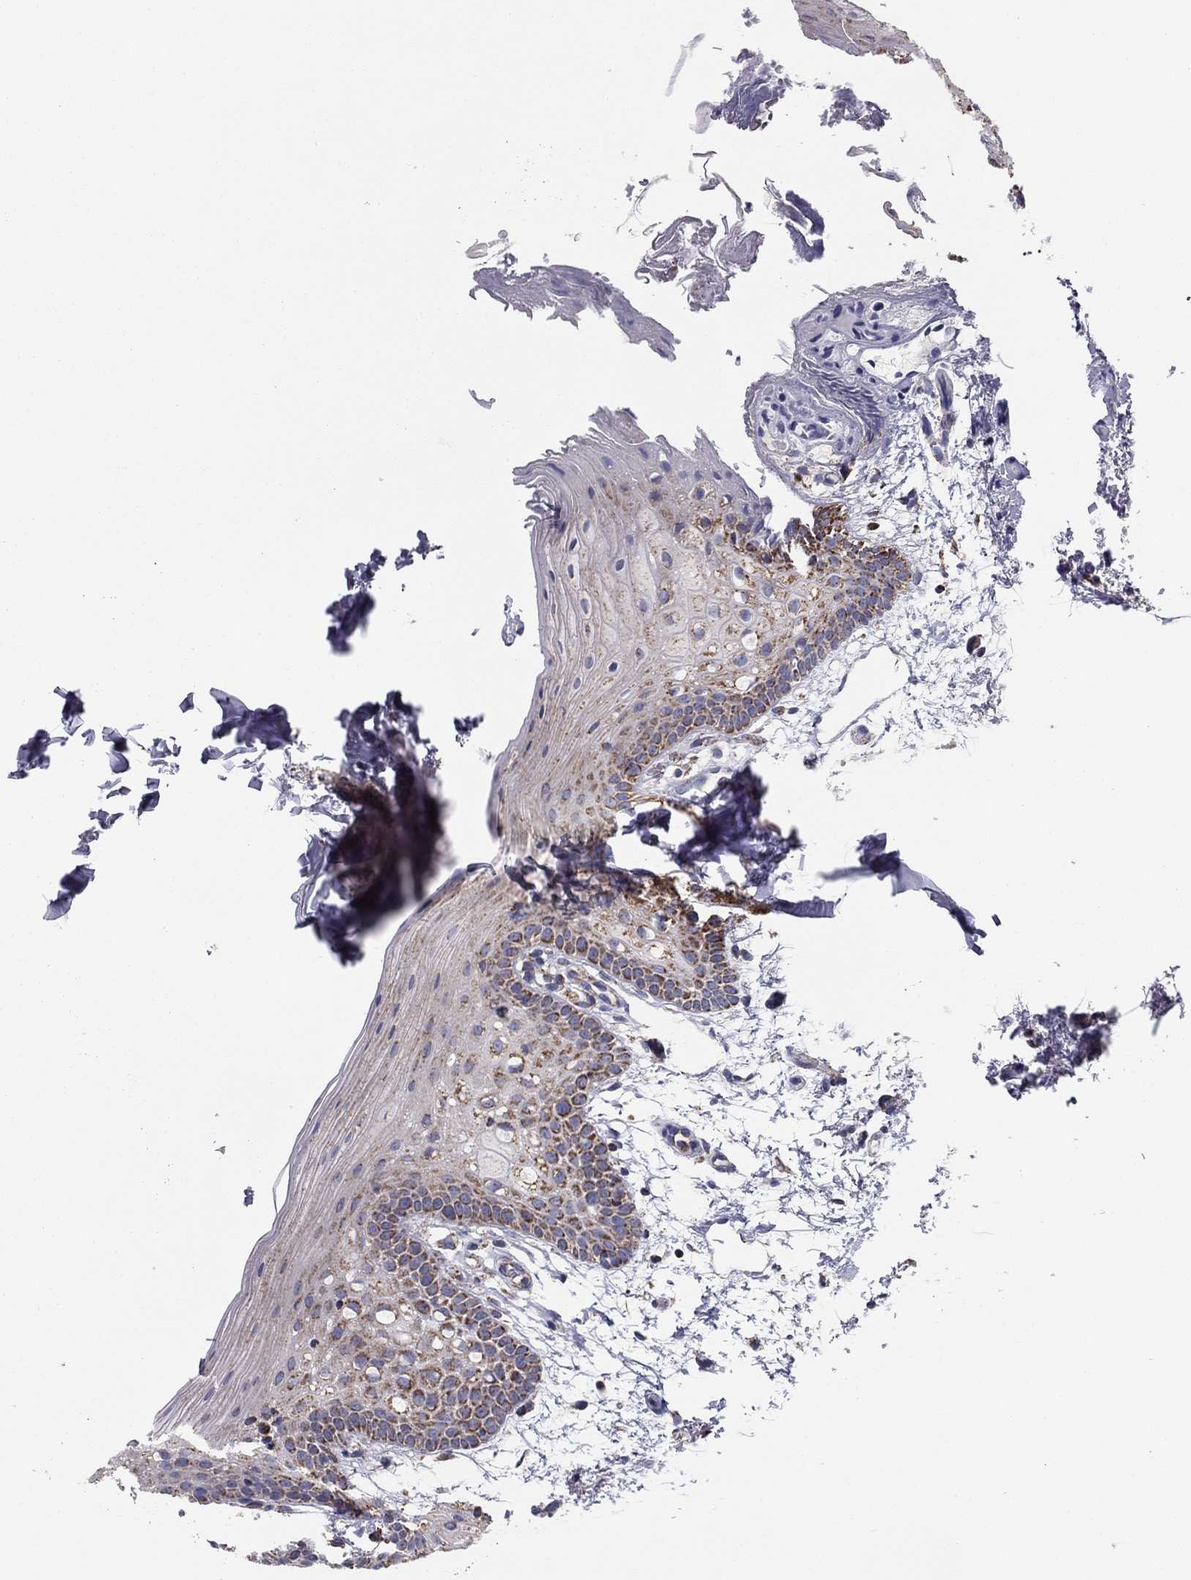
{"staining": {"intensity": "moderate", "quantity": ">75%", "location": "cytoplasmic/membranous"}, "tissue": "oral mucosa", "cell_type": "Squamous epithelial cells", "image_type": "normal", "snomed": [{"axis": "morphology", "description": "Normal tissue, NOS"}, {"axis": "topography", "description": "Oral tissue"}, {"axis": "topography", "description": "Tounge, NOS"}], "caption": "Oral mucosa stained for a protein exhibits moderate cytoplasmic/membranous positivity in squamous epithelial cells. (DAB IHC with brightfield microscopy, high magnification).", "gene": "NDUFV1", "patient": {"sex": "female", "age": 83}}